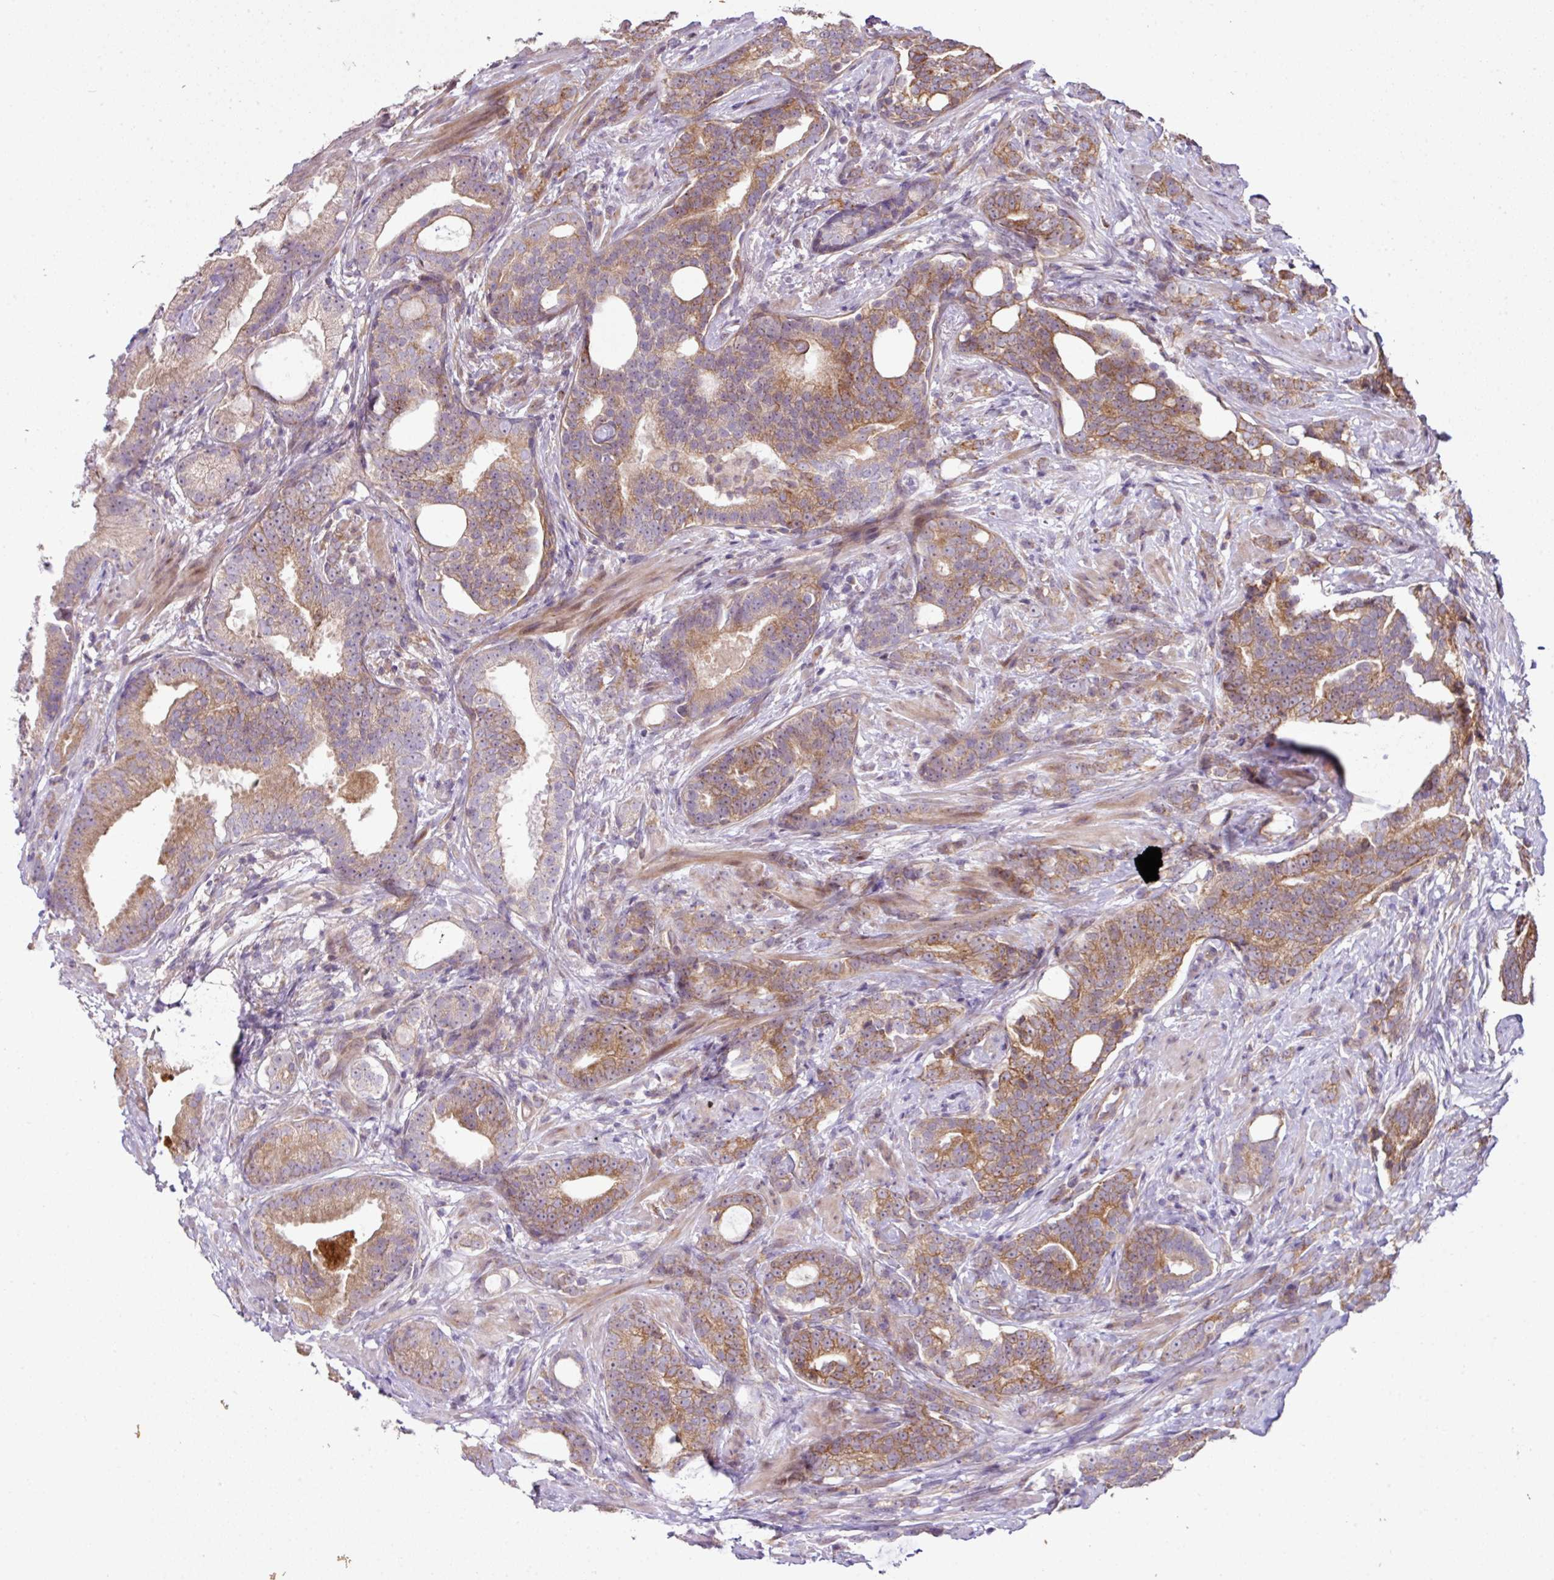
{"staining": {"intensity": "moderate", "quantity": ">75%", "location": "cytoplasmic/membranous"}, "tissue": "prostate cancer", "cell_type": "Tumor cells", "image_type": "cancer", "snomed": [{"axis": "morphology", "description": "Adenocarcinoma, High grade"}, {"axis": "topography", "description": "Prostate"}], "caption": "An immunohistochemistry (IHC) micrograph of tumor tissue is shown. Protein staining in brown highlights moderate cytoplasmic/membranous positivity in prostate adenocarcinoma (high-grade) within tumor cells.", "gene": "COX18", "patient": {"sex": "male", "age": 64}}